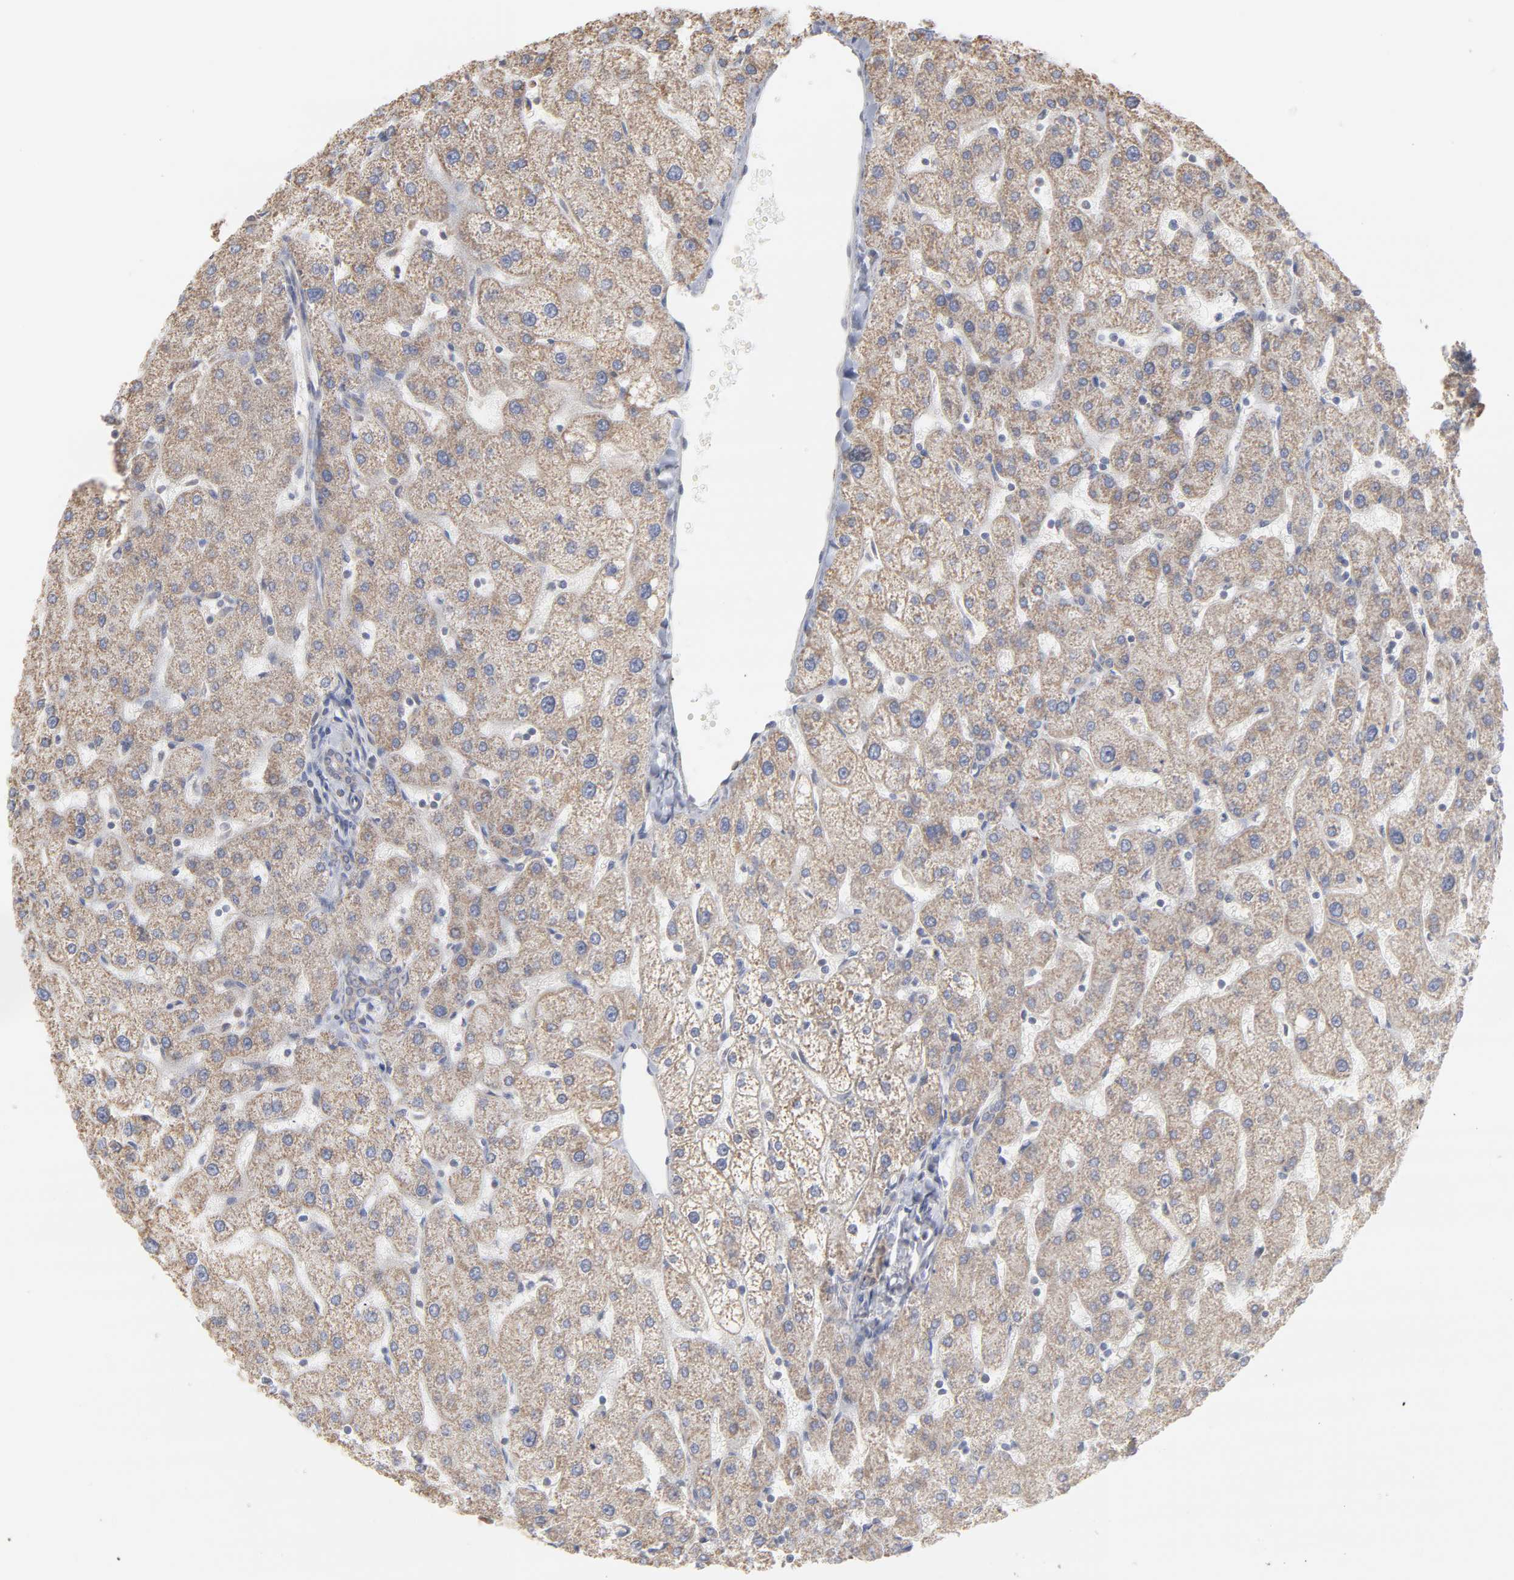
{"staining": {"intensity": "weak", "quantity": ">75%", "location": "cytoplasmic/membranous"}, "tissue": "liver", "cell_type": "Cholangiocytes", "image_type": "normal", "snomed": [{"axis": "morphology", "description": "Normal tissue, NOS"}, {"axis": "topography", "description": "Liver"}], "caption": "Immunohistochemical staining of unremarkable human liver exhibits >75% levels of weak cytoplasmic/membranous protein staining in about >75% of cholangiocytes.", "gene": "PPFIBP2", "patient": {"sex": "male", "age": 67}}